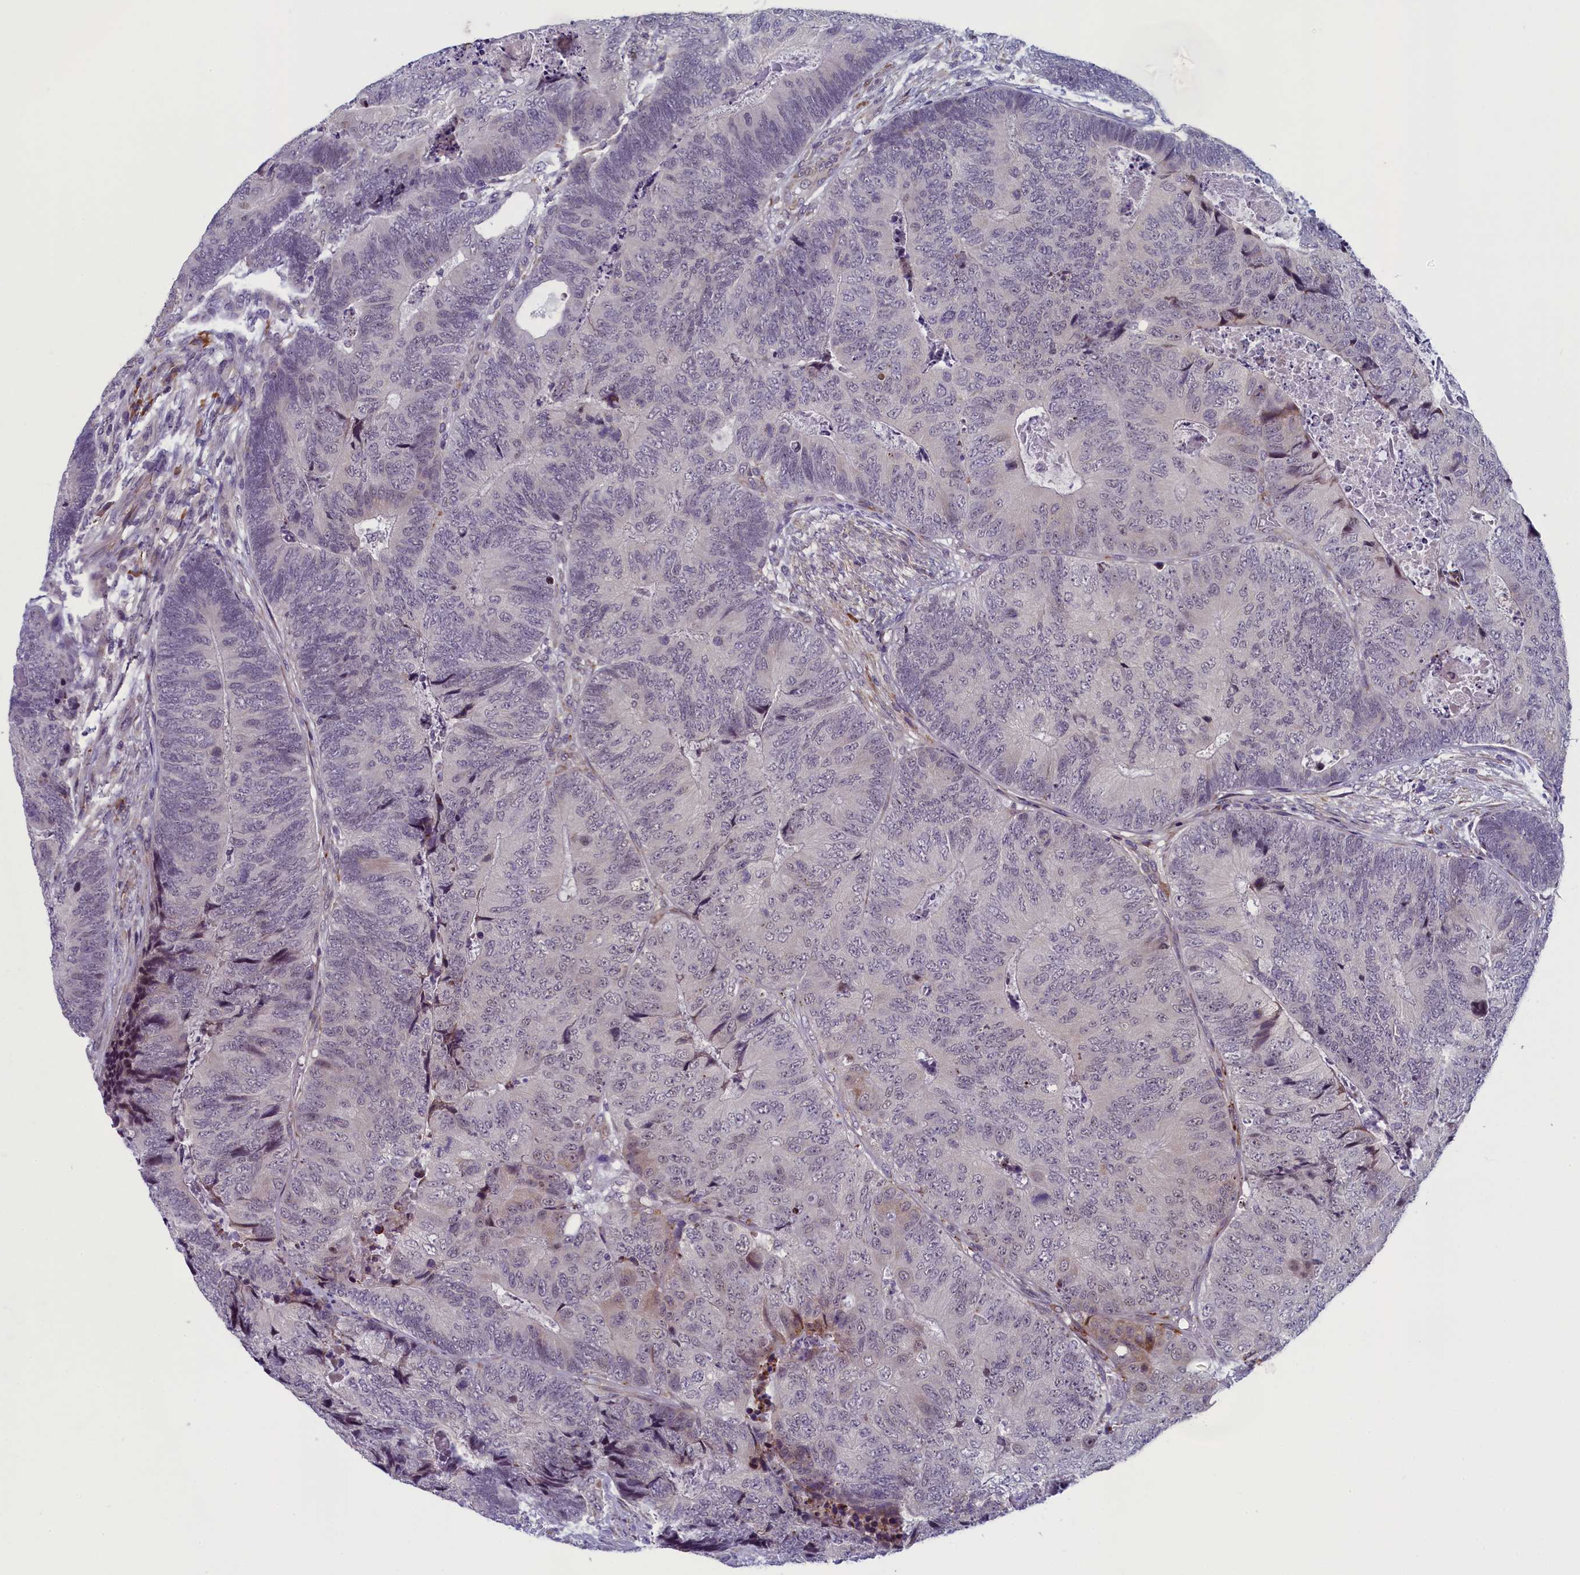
{"staining": {"intensity": "weak", "quantity": "<25%", "location": "nuclear"}, "tissue": "colorectal cancer", "cell_type": "Tumor cells", "image_type": "cancer", "snomed": [{"axis": "morphology", "description": "Adenocarcinoma, NOS"}, {"axis": "topography", "description": "Colon"}], "caption": "This photomicrograph is of colorectal cancer (adenocarcinoma) stained with immunohistochemistry to label a protein in brown with the nuclei are counter-stained blue. There is no expression in tumor cells.", "gene": "CNEP1R1", "patient": {"sex": "female", "age": 67}}